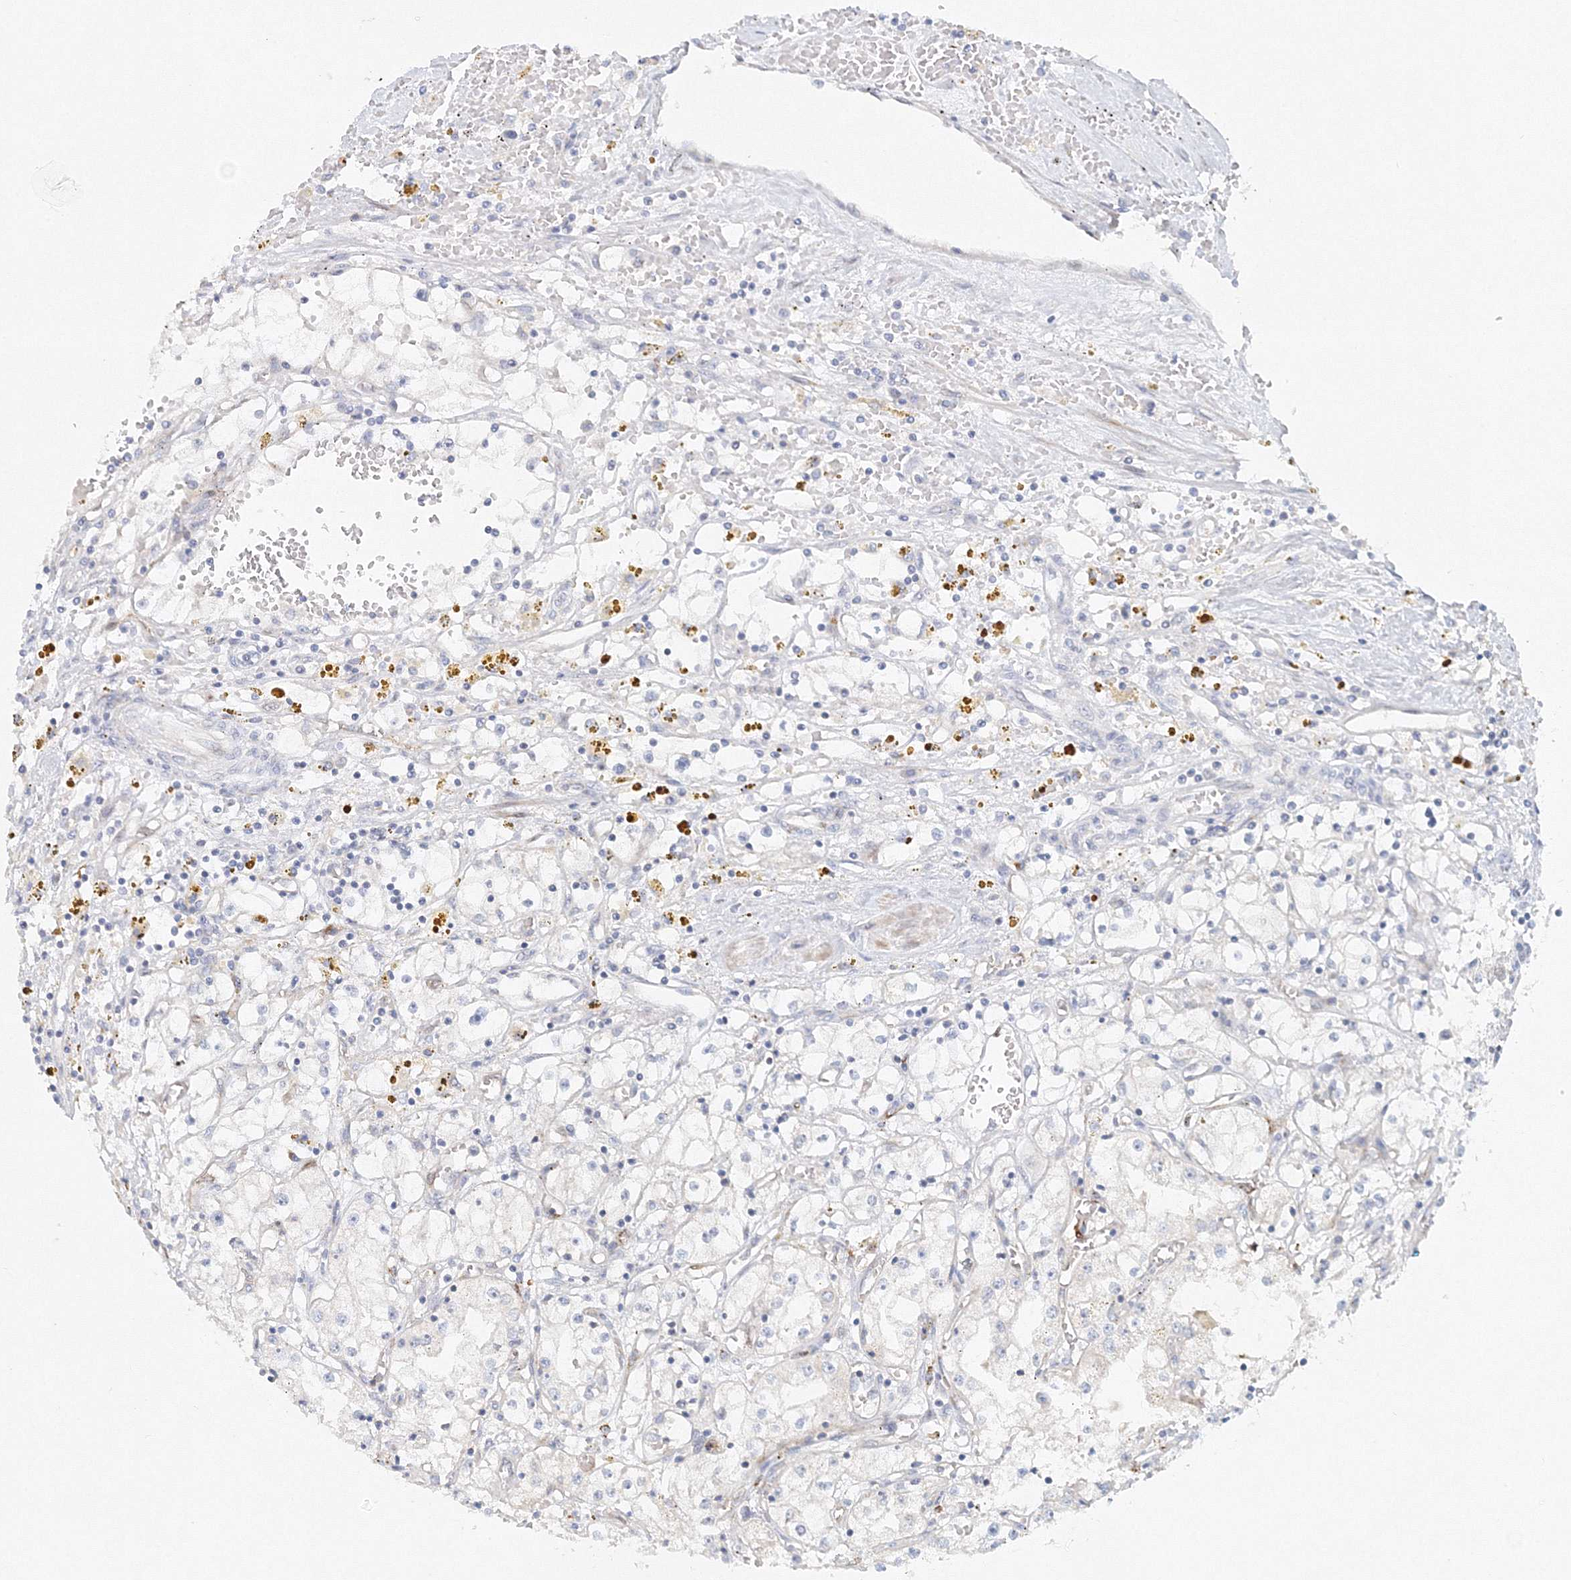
{"staining": {"intensity": "negative", "quantity": "none", "location": "none"}, "tissue": "renal cancer", "cell_type": "Tumor cells", "image_type": "cancer", "snomed": [{"axis": "morphology", "description": "Adenocarcinoma, NOS"}, {"axis": "topography", "description": "Kidney"}], "caption": "This is an IHC image of renal cancer (adenocarcinoma). There is no expression in tumor cells.", "gene": "DNAH1", "patient": {"sex": "male", "age": 56}}